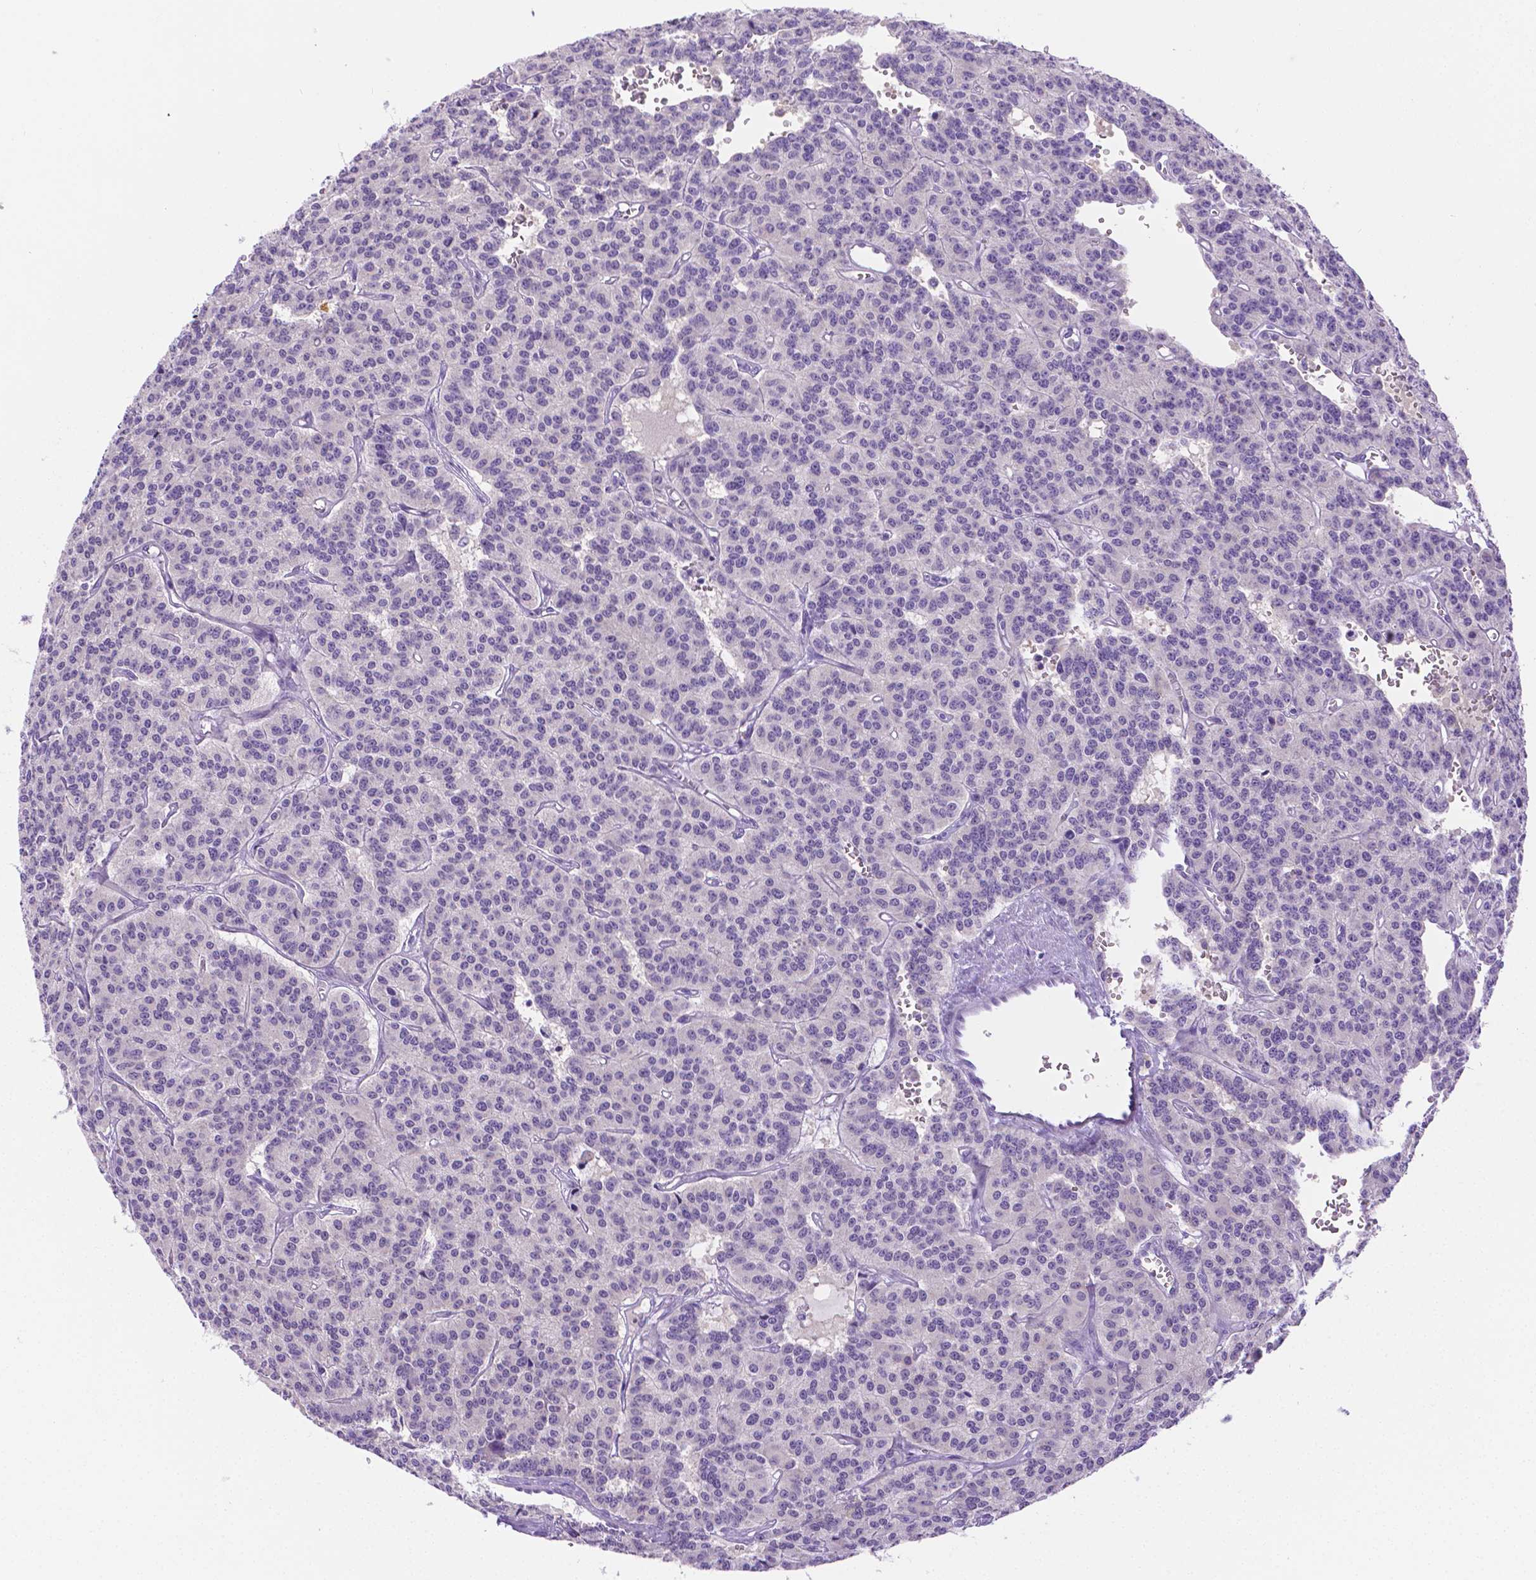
{"staining": {"intensity": "negative", "quantity": "none", "location": "none"}, "tissue": "carcinoid", "cell_type": "Tumor cells", "image_type": "cancer", "snomed": [{"axis": "morphology", "description": "Carcinoid, malignant, NOS"}, {"axis": "topography", "description": "Lung"}], "caption": "A high-resolution micrograph shows IHC staining of carcinoid (malignant), which shows no significant expression in tumor cells.", "gene": "NXPH2", "patient": {"sex": "female", "age": 71}}